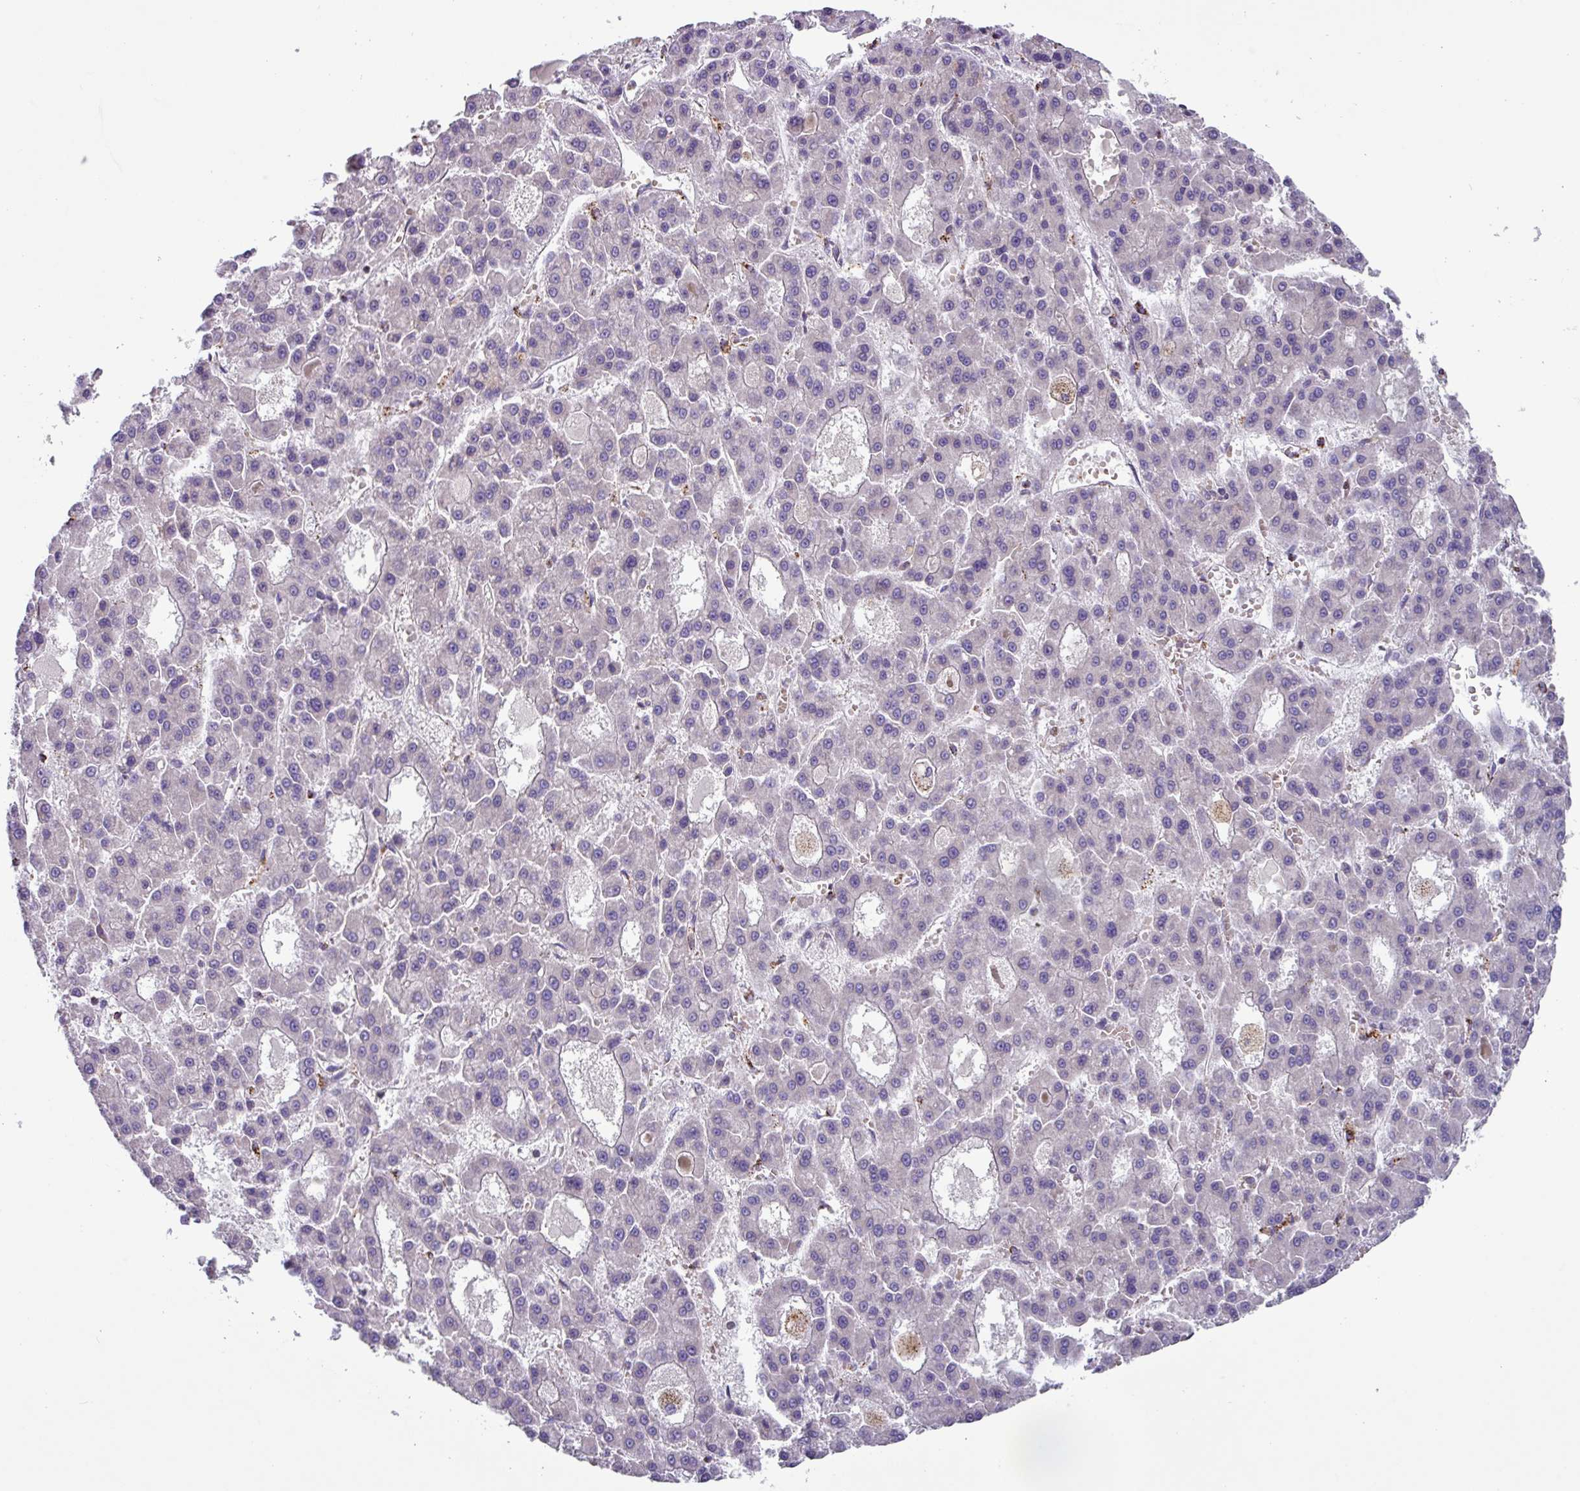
{"staining": {"intensity": "negative", "quantity": "none", "location": "none"}, "tissue": "liver cancer", "cell_type": "Tumor cells", "image_type": "cancer", "snomed": [{"axis": "morphology", "description": "Carcinoma, Hepatocellular, NOS"}, {"axis": "topography", "description": "Liver"}], "caption": "This is a micrograph of immunohistochemistry (IHC) staining of liver cancer (hepatocellular carcinoma), which shows no positivity in tumor cells.", "gene": "AKIRIN1", "patient": {"sex": "male", "age": 70}}